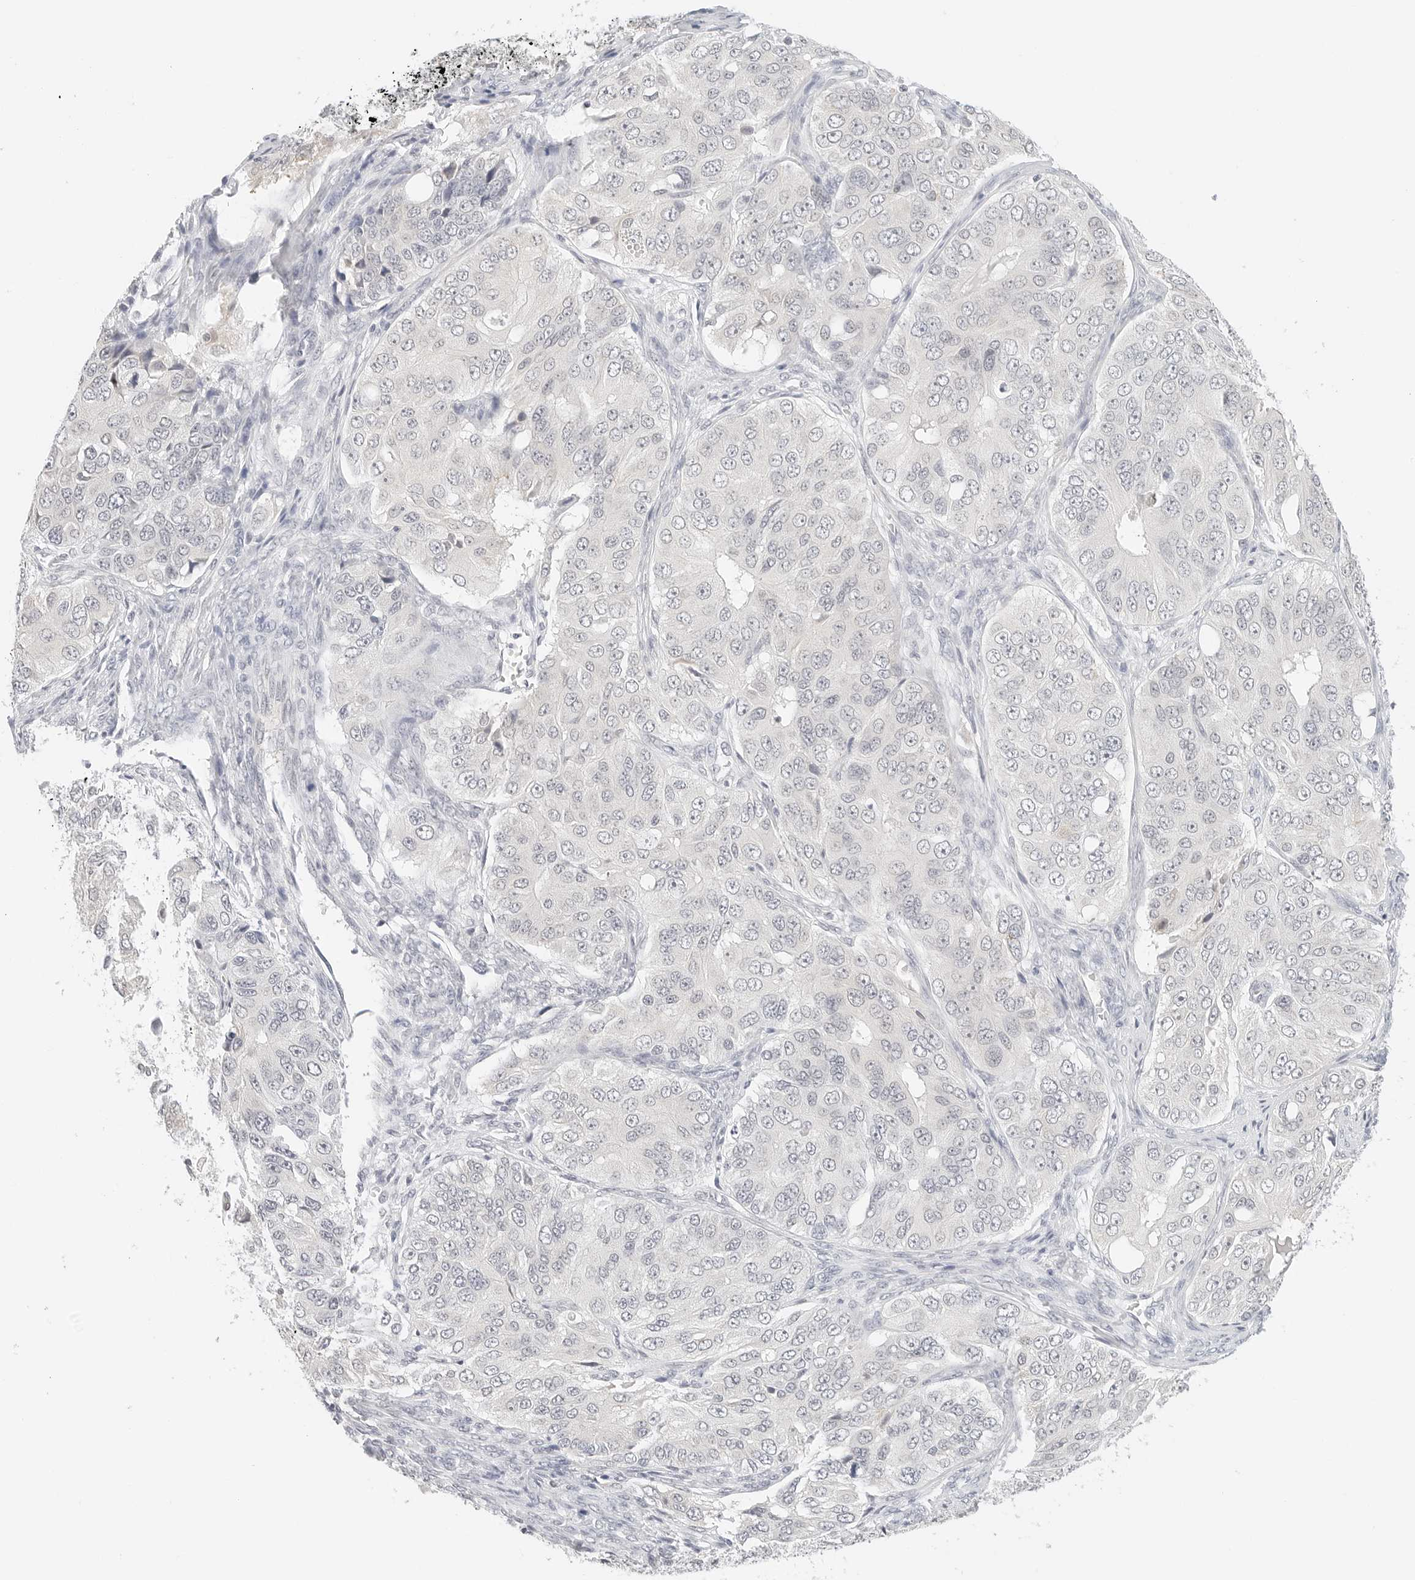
{"staining": {"intensity": "negative", "quantity": "none", "location": "none"}, "tissue": "ovarian cancer", "cell_type": "Tumor cells", "image_type": "cancer", "snomed": [{"axis": "morphology", "description": "Carcinoma, endometroid"}, {"axis": "topography", "description": "Ovary"}], "caption": "The image displays no significant positivity in tumor cells of endometroid carcinoma (ovarian). The staining is performed using DAB brown chromogen with nuclei counter-stained in using hematoxylin.", "gene": "NEO1", "patient": {"sex": "female", "age": 51}}